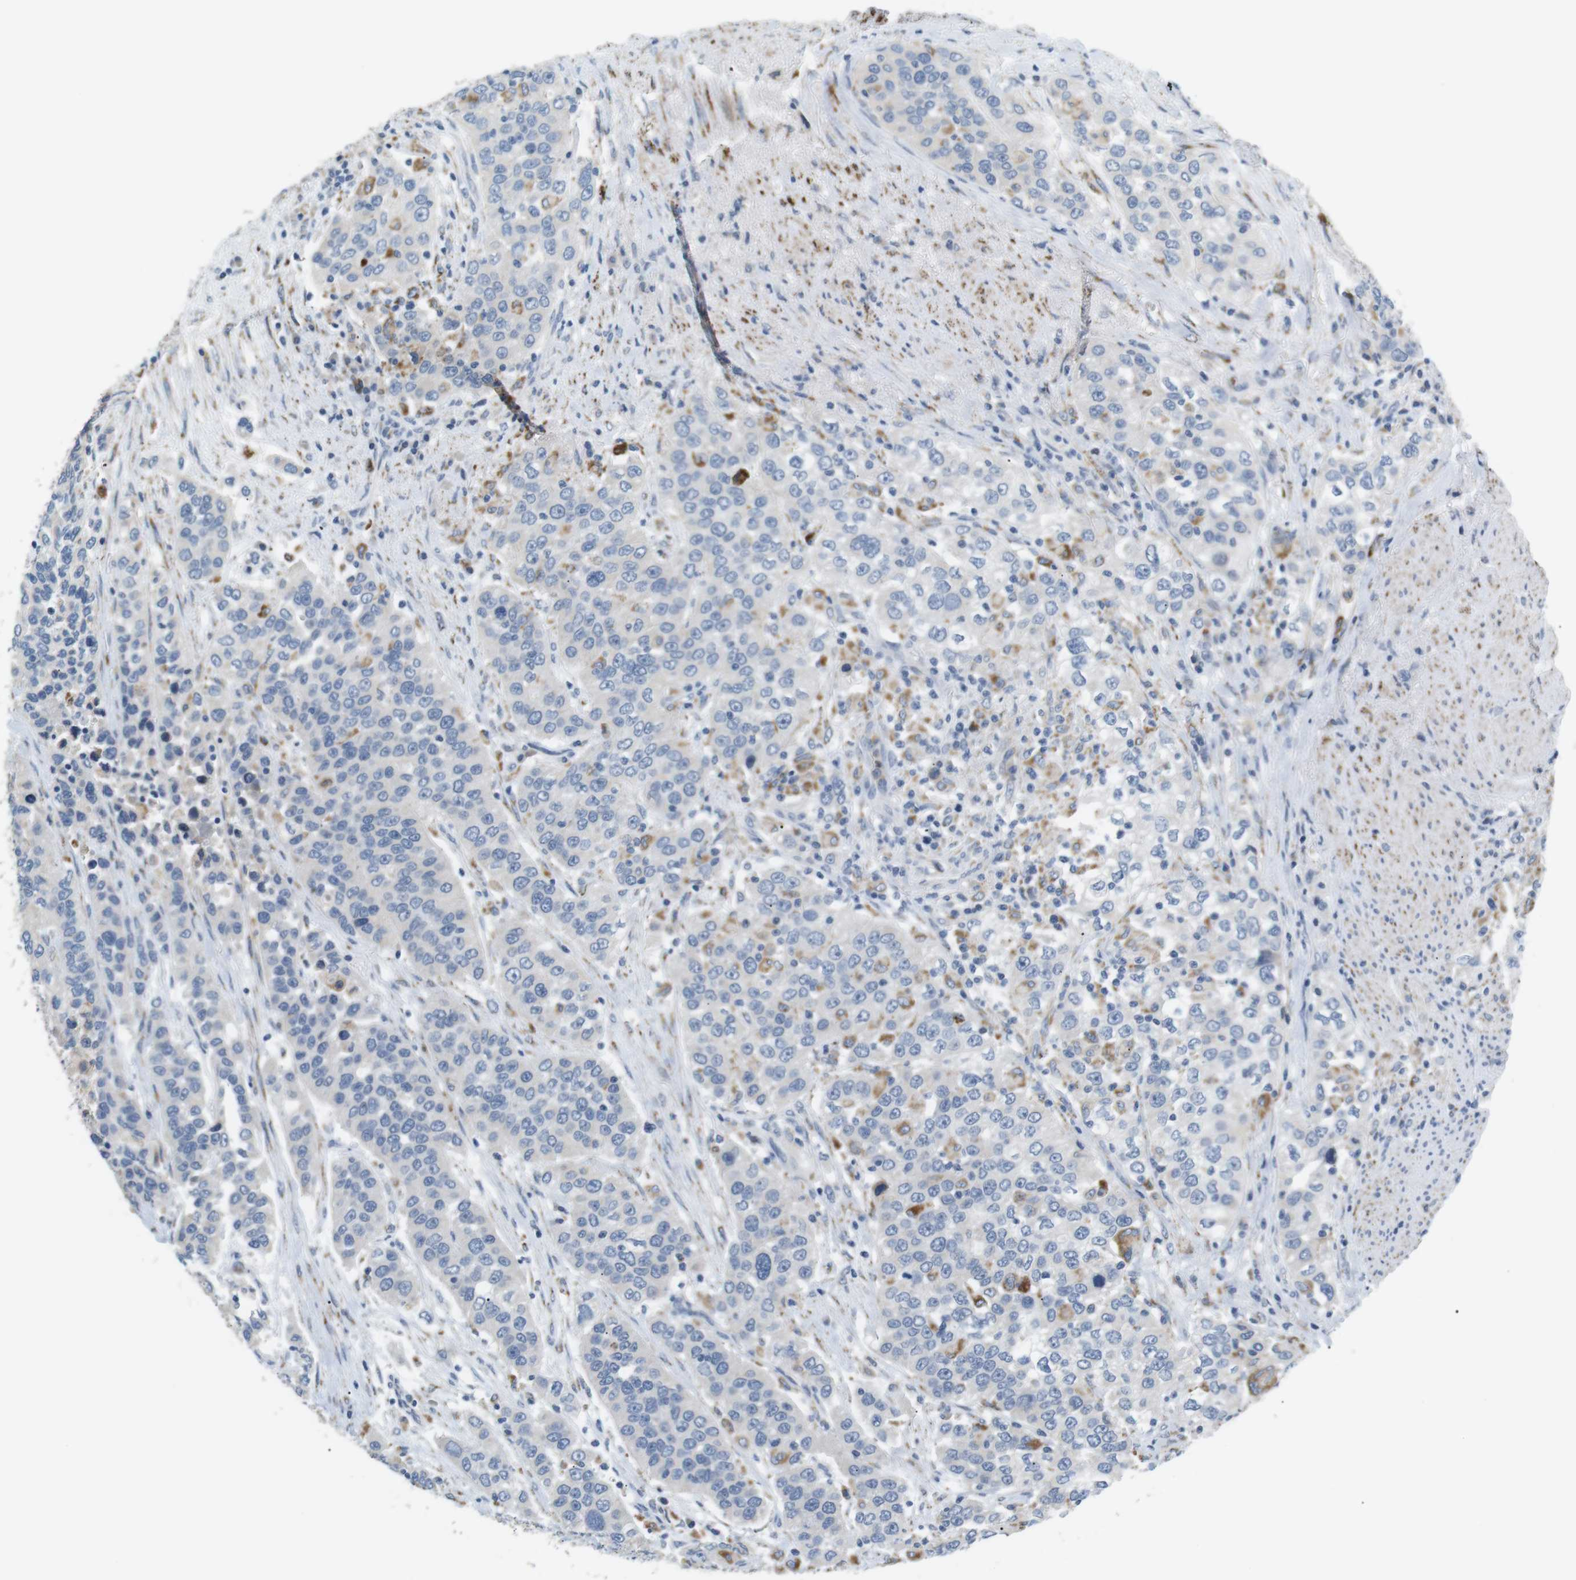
{"staining": {"intensity": "moderate", "quantity": "<25%", "location": "cytoplasmic/membranous"}, "tissue": "urothelial cancer", "cell_type": "Tumor cells", "image_type": "cancer", "snomed": [{"axis": "morphology", "description": "Urothelial carcinoma, High grade"}, {"axis": "topography", "description": "Urinary bladder"}], "caption": "Immunohistochemistry (DAB (3,3'-diaminobenzidine)) staining of human urothelial carcinoma (high-grade) displays moderate cytoplasmic/membranous protein expression in about <25% of tumor cells.", "gene": "CD300E", "patient": {"sex": "female", "age": 80}}